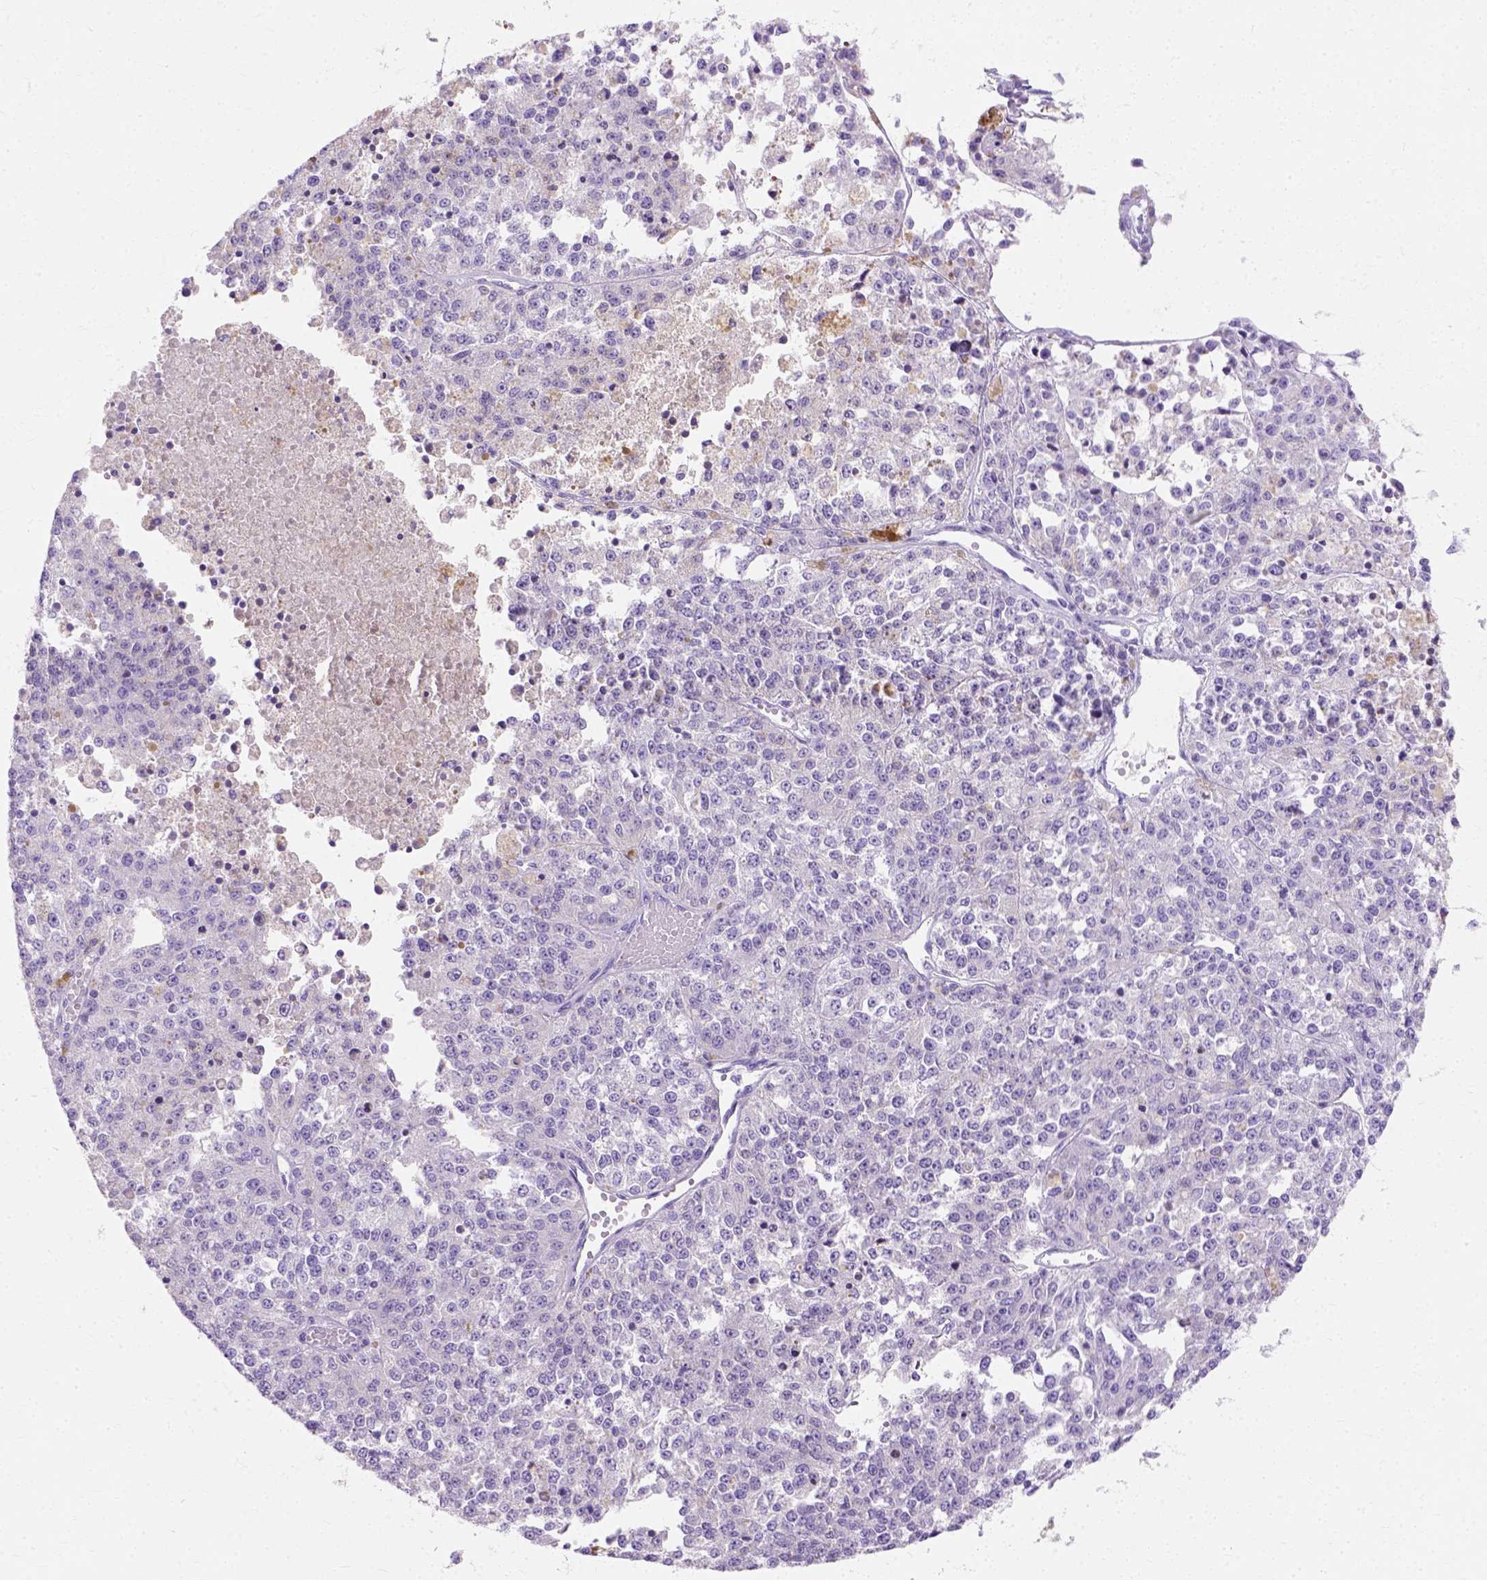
{"staining": {"intensity": "negative", "quantity": "none", "location": "none"}, "tissue": "melanoma", "cell_type": "Tumor cells", "image_type": "cancer", "snomed": [{"axis": "morphology", "description": "Malignant melanoma, Metastatic site"}, {"axis": "topography", "description": "Lymph node"}], "caption": "Immunohistochemical staining of malignant melanoma (metastatic site) demonstrates no significant expression in tumor cells.", "gene": "MYH15", "patient": {"sex": "female", "age": 64}}